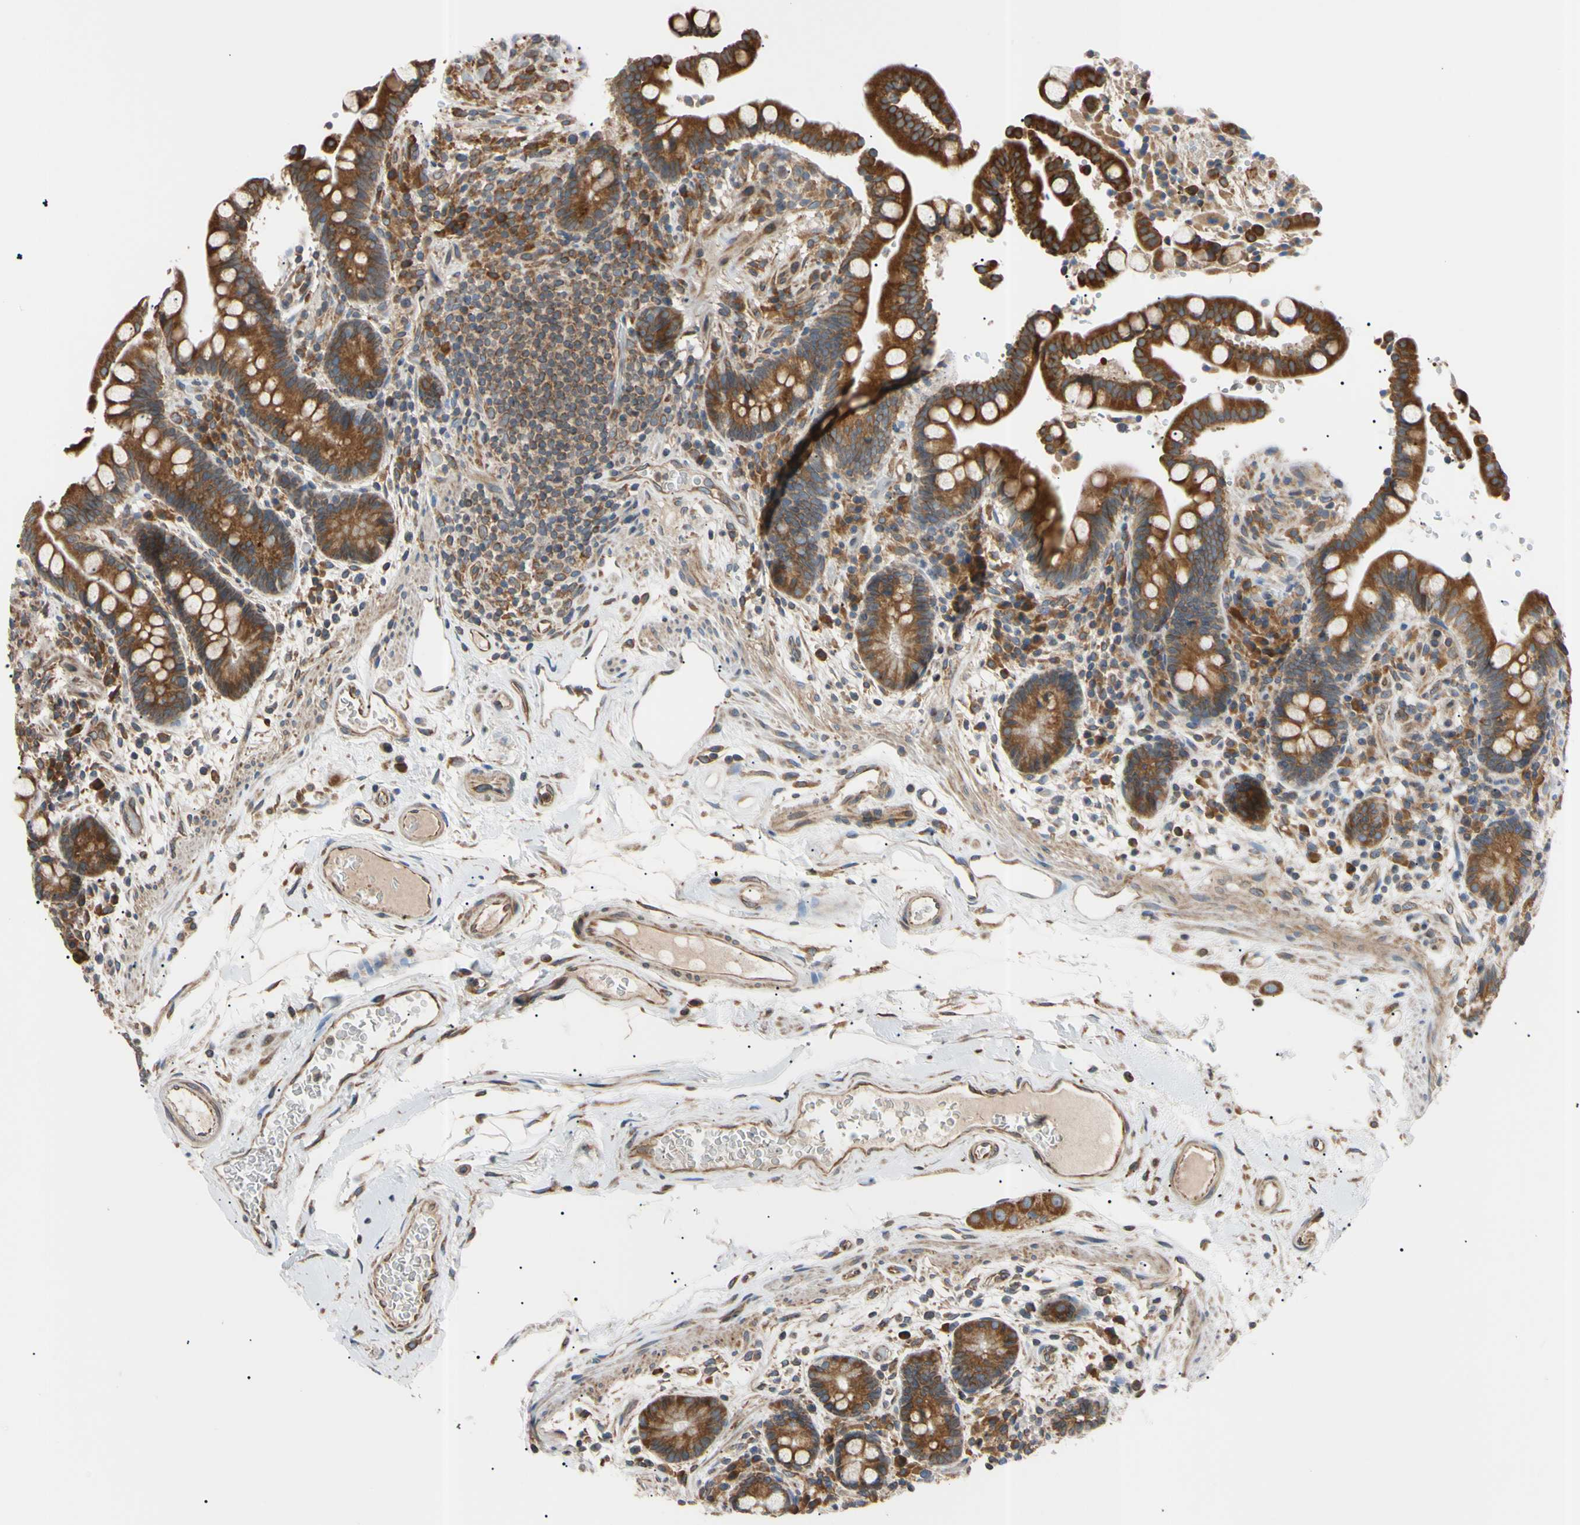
{"staining": {"intensity": "weak", "quantity": ">75%", "location": "cytoplasmic/membranous"}, "tissue": "colon", "cell_type": "Endothelial cells", "image_type": "normal", "snomed": [{"axis": "morphology", "description": "Normal tissue, NOS"}, {"axis": "topography", "description": "Colon"}], "caption": "Immunohistochemical staining of benign colon demonstrates low levels of weak cytoplasmic/membranous staining in approximately >75% of endothelial cells.", "gene": "VAPA", "patient": {"sex": "male", "age": 73}}